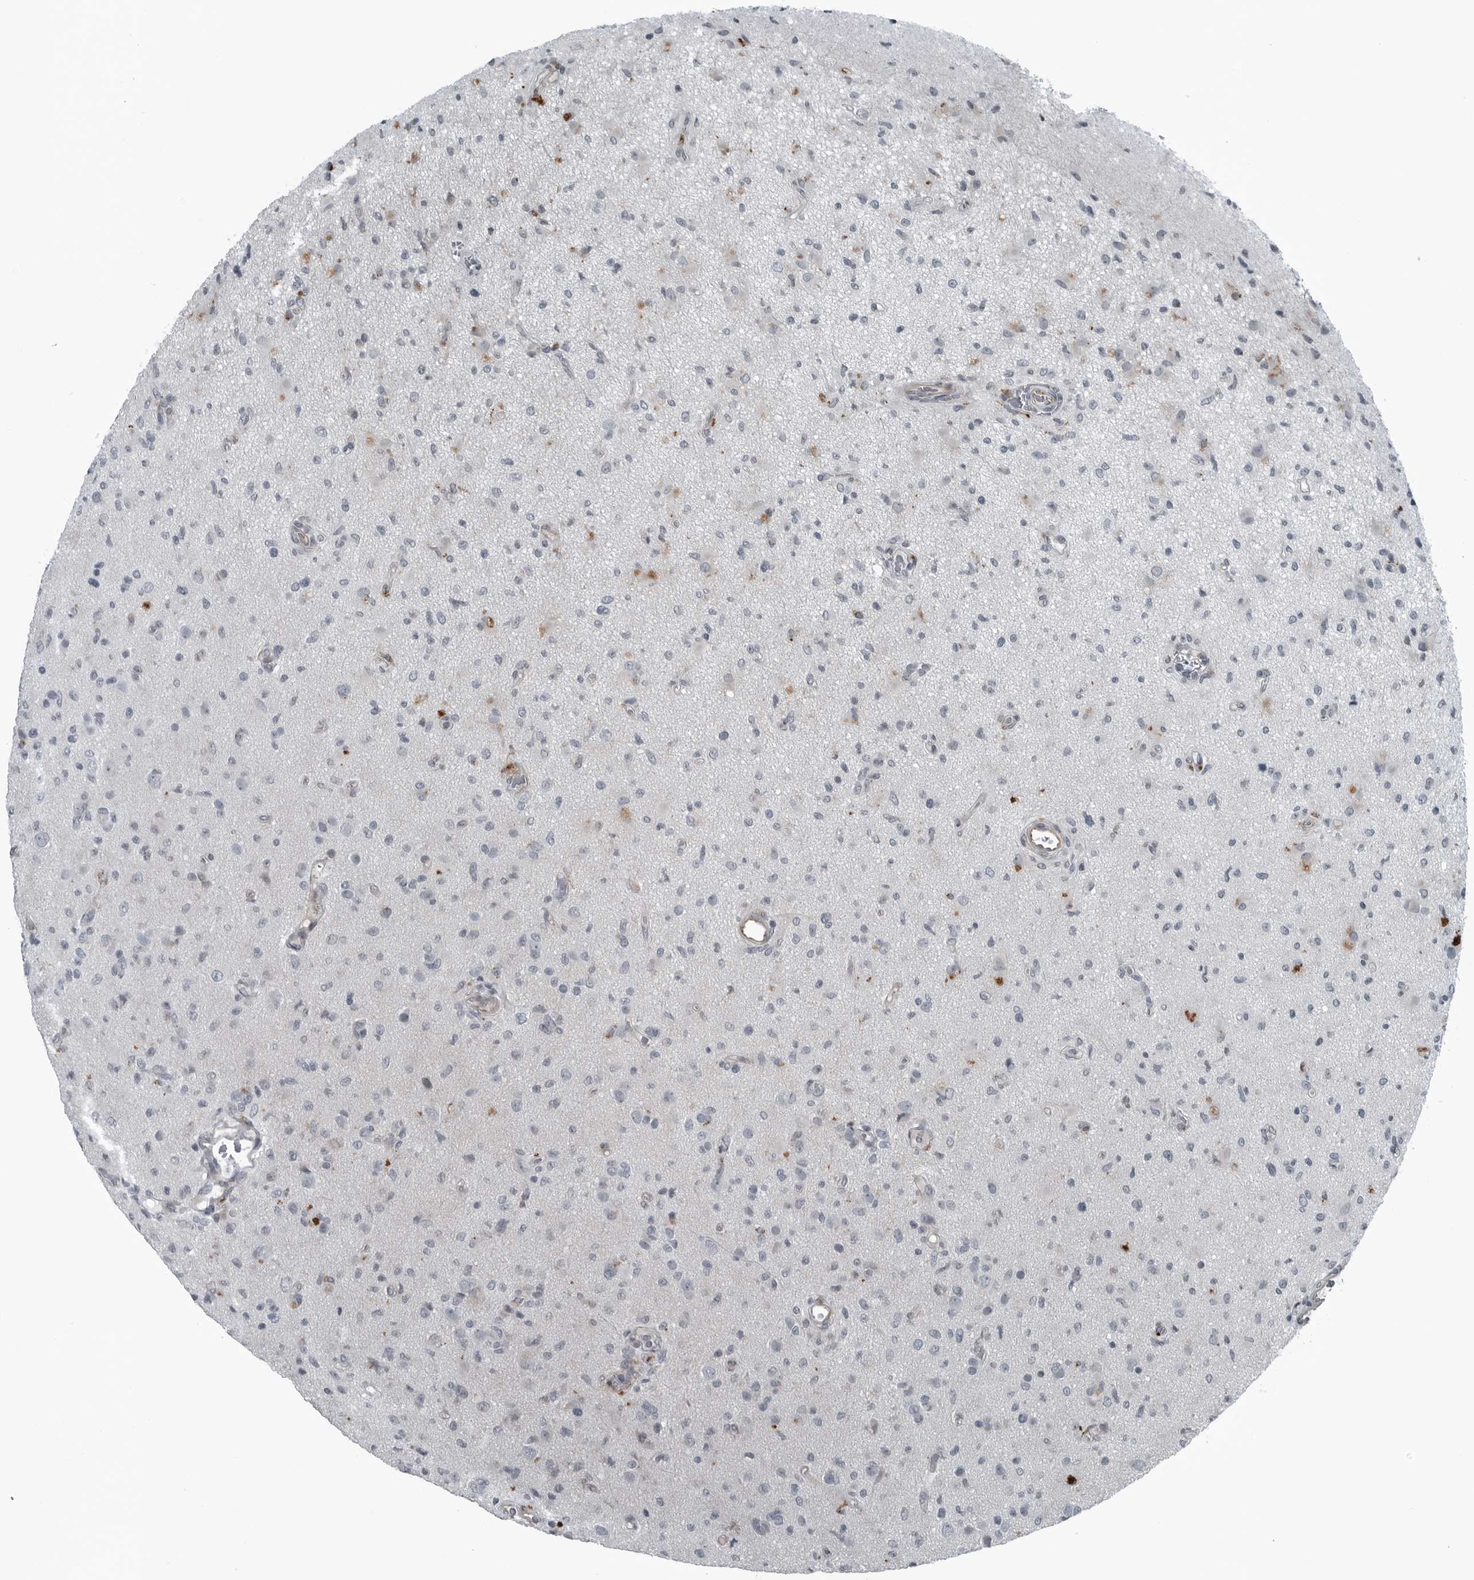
{"staining": {"intensity": "negative", "quantity": "none", "location": "none"}, "tissue": "glioma", "cell_type": "Tumor cells", "image_type": "cancer", "snomed": [{"axis": "morphology", "description": "Glioma, malignant, High grade"}, {"axis": "topography", "description": "Brain"}], "caption": "Protein analysis of malignant high-grade glioma displays no significant expression in tumor cells. Brightfield microscopy of IHC stained with DAB (brown) and hematoxylin (blue), captured at high magnification.", "gene": "GAK", "patient": {"sex": "female", "age": 57}}